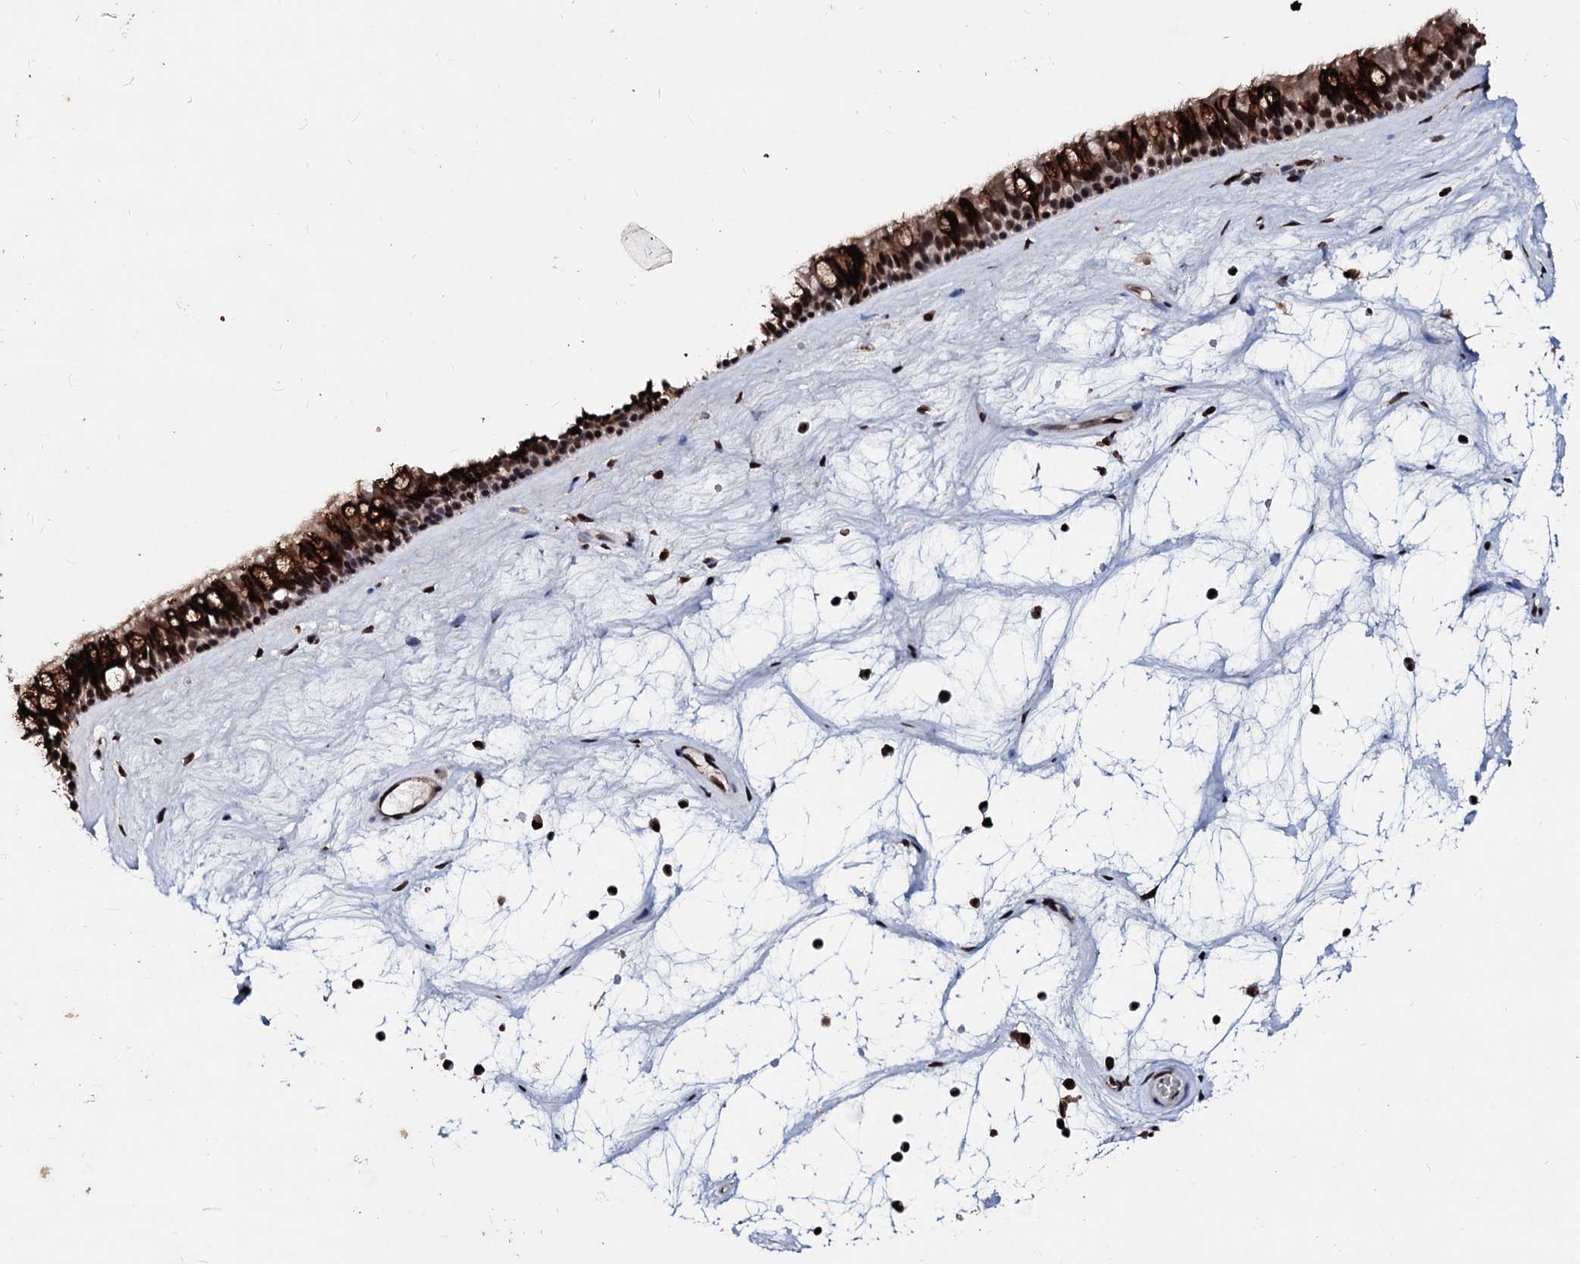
{"staining": {"intensity": "strong", "quantity": ">75%", "location": "cytoplasmic/membranous,nuclear"}, "tissue": "nasopharynx", "cell_type": "Respiratory epithelial cells", "image_type": "normal", "snomed": [{"axis": "morphology", "description": "Normal tissue, NOS"}, {"axis": "topography", "description": "Nasopharynx"}], "caption": "IHC (DAB (3,3'-diaminobenzidine)) staining of normal nasopharynx displays strong cytoplasmic/membranous,nuclear protein staining in approximately >75% of respiratory epithelial cells. Using DAB (brown) and hematoxylin (blue) stains, captured at high magnification using brightfield microscopy.", "gene": "LSM11", "patient": {"sex": "male", "age": 64}}